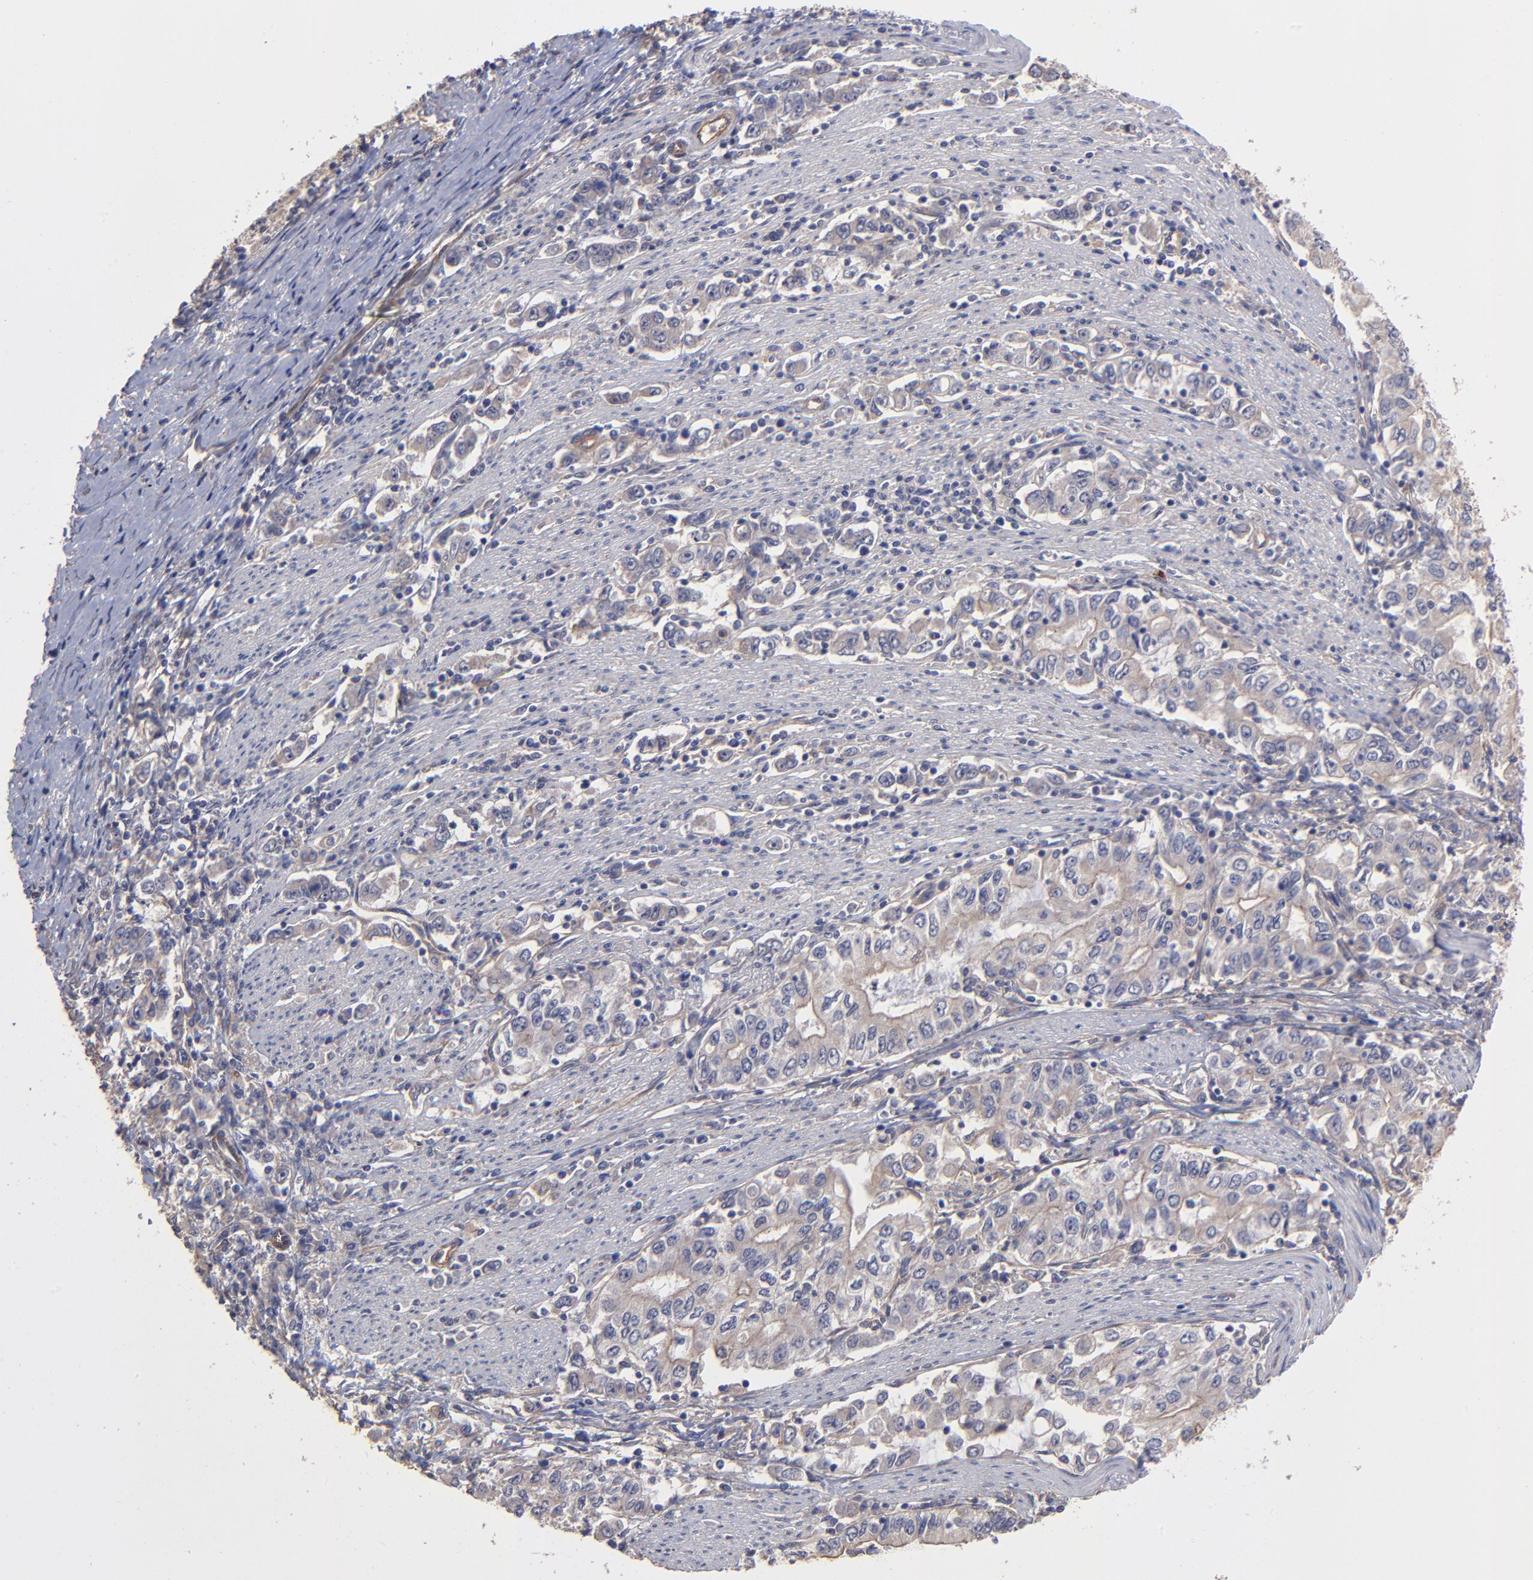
{"staining": {"intensity": "weak", "quantity": "<25%", "location": "cytoplasmic/membranous"}, "tissue": "stomach cancer", "cell_type": "Tumor cells", "image_type": "cancer", "snomed": [{"axis": "morphology", "description": "Adenocarcinoma, NOS"}, {"axis": "topography", "description": "Stomach, lower"}], "caption": "Immunohistochemical staining of human stomach adenocarcinoma reveals no significant staining in tumor cells.", "gene": "ASB7", "patient": {"sex": "female", "age": 72}}